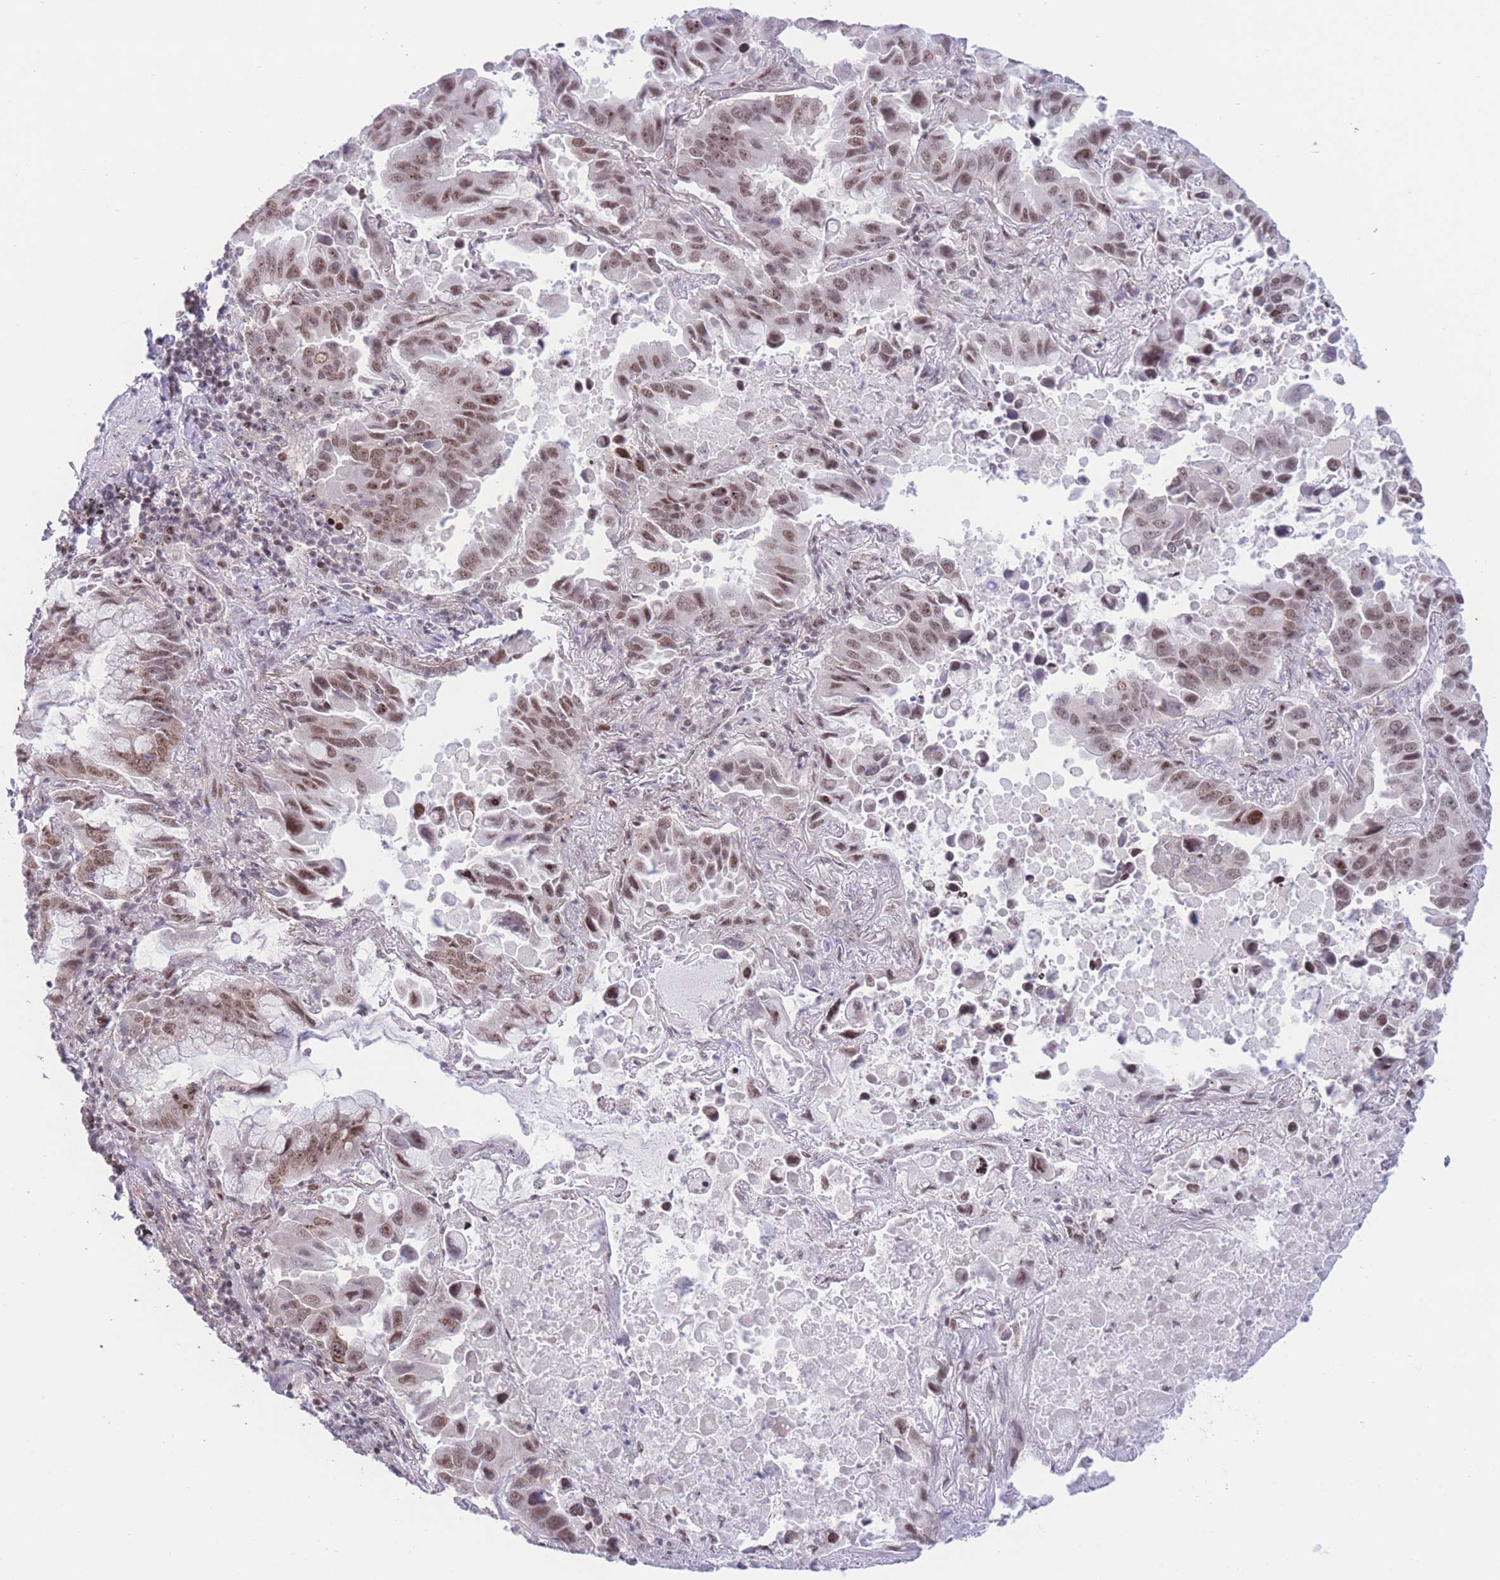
{"staining": {"intensity": "moderate", "quantity": ">75%", "location": "nuclear"}, "tissue": "lung cancer", "cell_type": "Tumor cells", "image_type": "cancer", "snomed": [{"axis": "morphology", "description": "Adenocarcinoma, NOS"}, {"axis": "topography", "description": "Lung"}], "caption": "Tumor cells display medium levels of moderate nuclear positivity in about >75% of cells in human lung adenocarcinoma.", "gene": "PCIF1", "patient": {"sex": "male", "age": 64}}